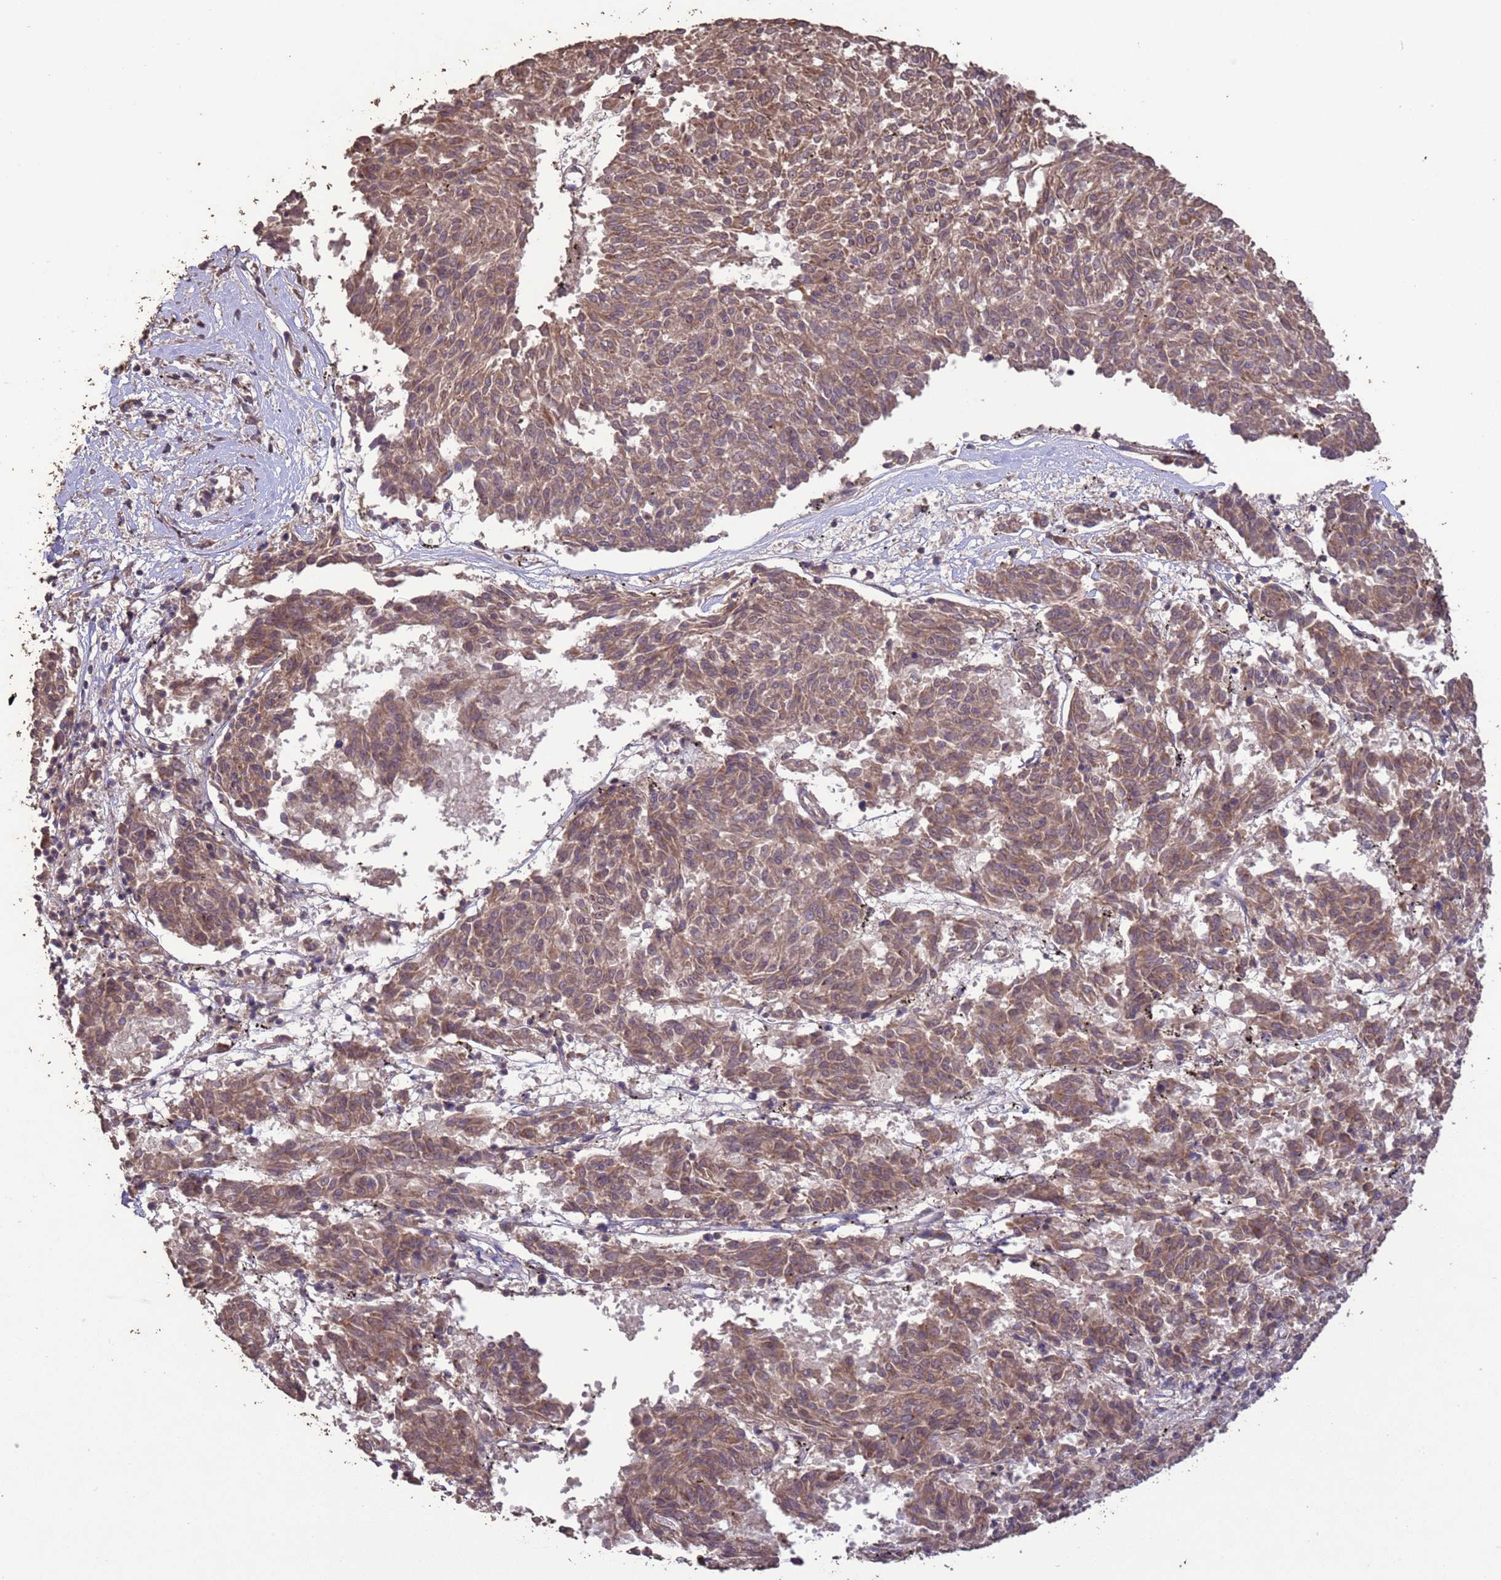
{"staining": {"intensity": "moderate", "quantity": ">75%", "location": "cytoplasmic/membranous"}, "tissue": "melanoma", "cell_type": "Tumor cells", "image_type": "cancer", "snomed": [{"axis": "morphology", "description": "Malignant melanoma, NOS"}, {"axis": "topography", "description": "Skin"}], "caption": "Brown immunohistochemical staining in human malignant melanoma demonstrates moderate cytoplasmic/membranous expression in approximately >75% of tumor cells.", "gene": "SLC9B2", "patient": {"sex": "female", "age": 72}}